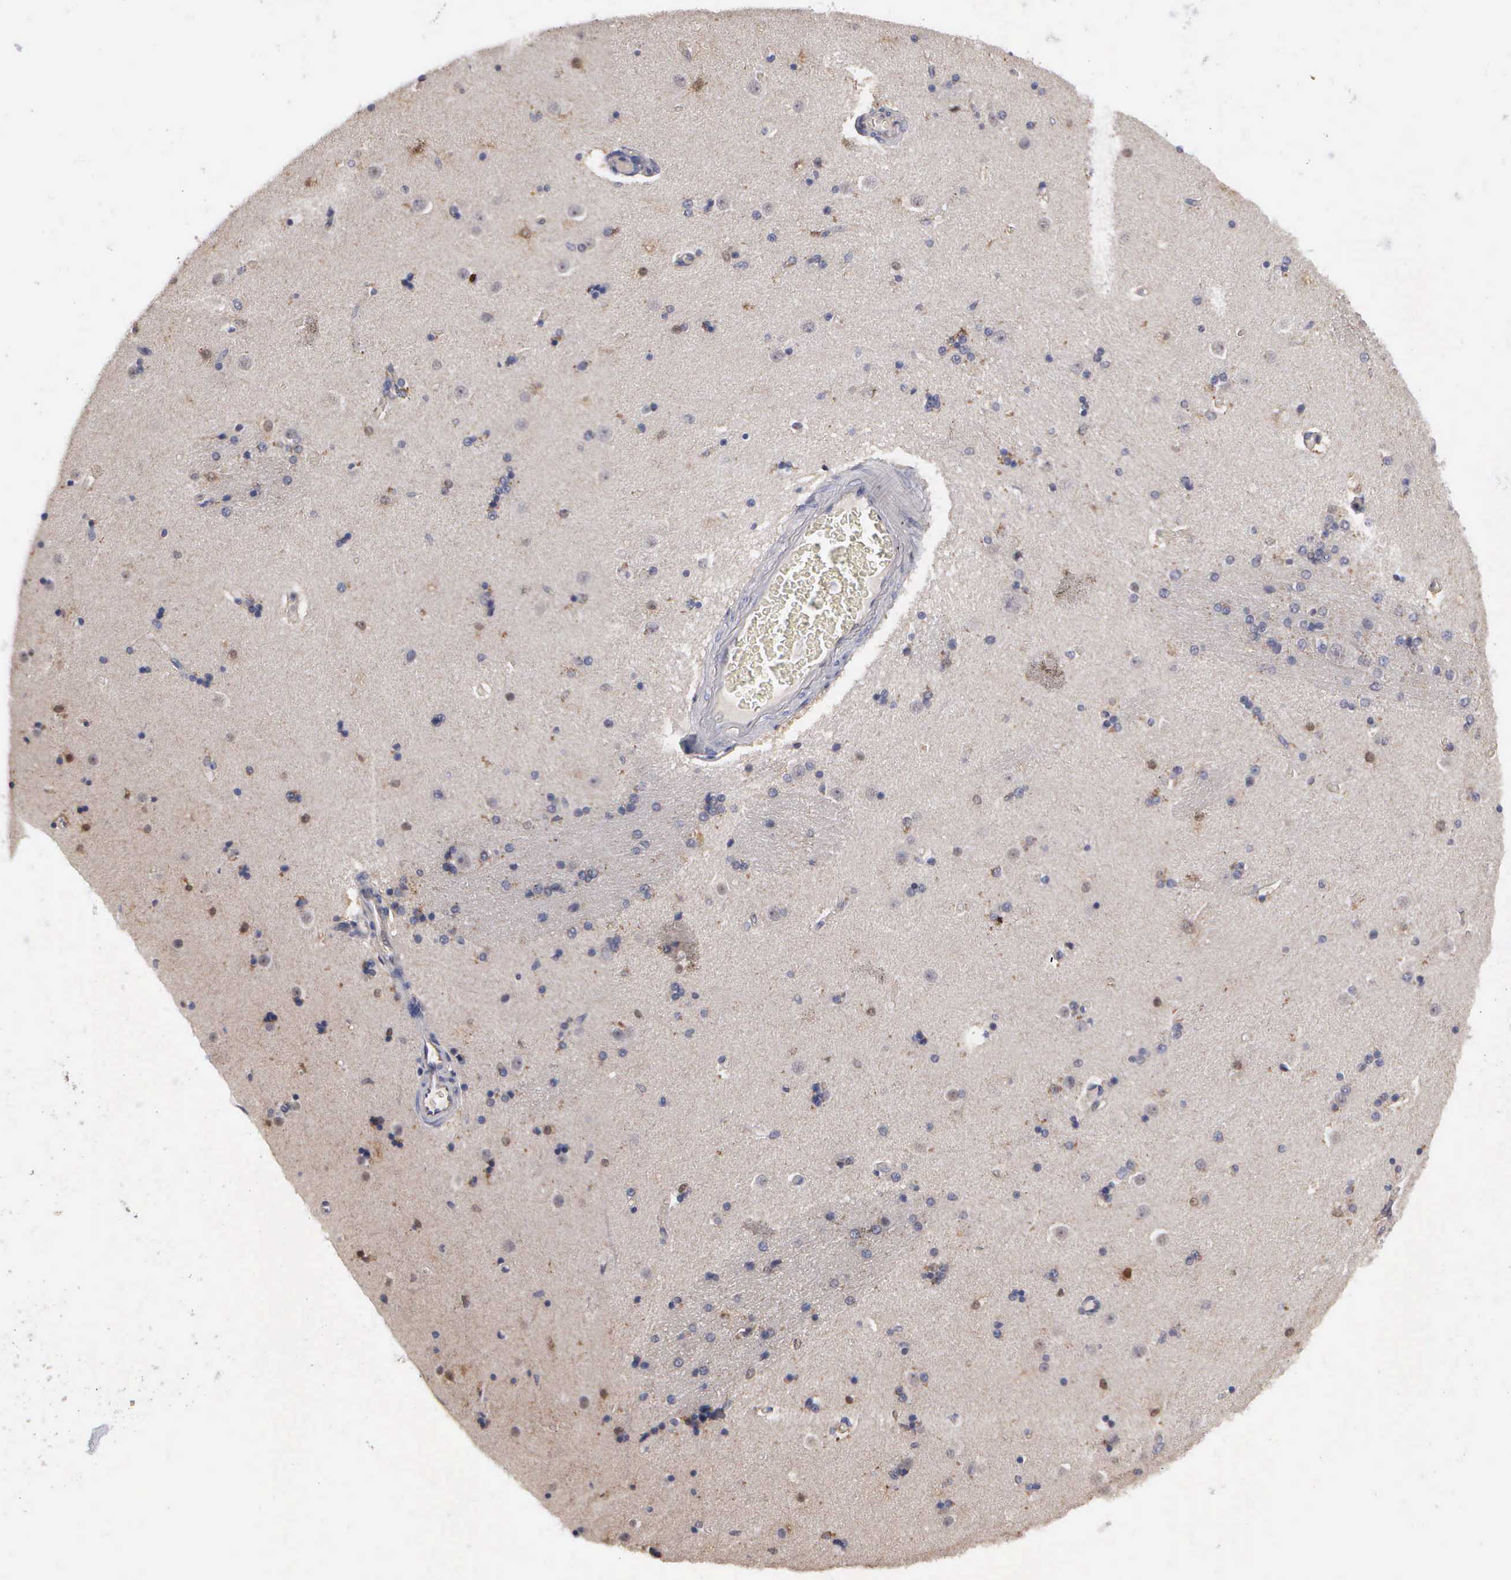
{"staining": {"intensity": "moderate", "quantity": "<25%", "location": "cytoplasmic/membranous,nuclear"}, "tissue": "caudate", "cell_type": "Glial cells", "image_type": "normal", "snomed": [{"axis": "morphology", "description": "Normal tissue, NOS"}, {"axis": "topography", "description": "Lateral ventricle wall"}], "caption": "This histopathology image demonstrates IHC staining of unremarkable human caudate, with low moderate cytoplasmic/membranous,nuclear staining in approximately <25% of glial cells.", "gene": "ZBTB33", "patient": {"sex": "female", "age": 54}}